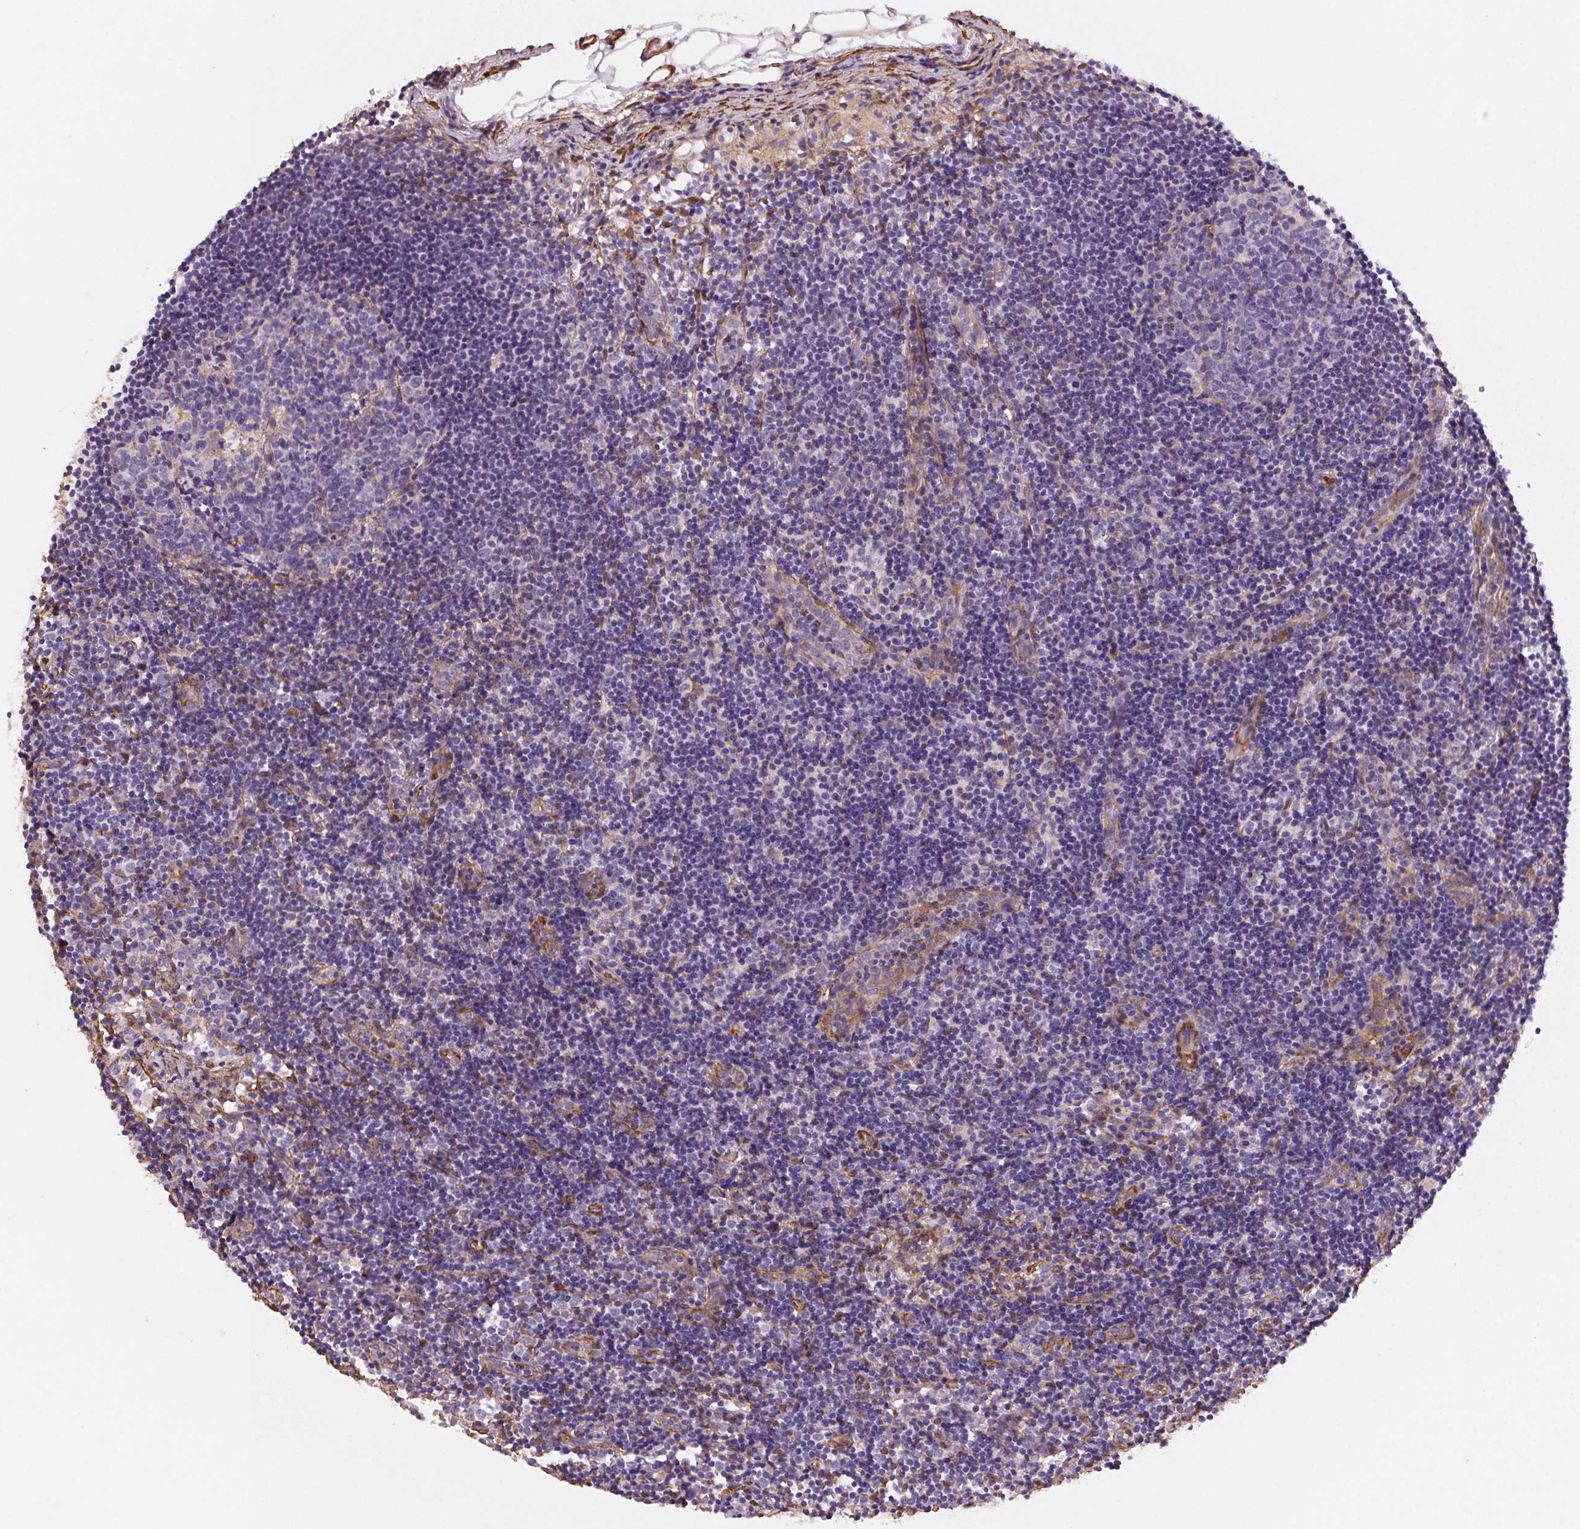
{"staining": {"intensity": "negative", "quantity": "none", "location": "none"}, "tissue": "lymph node", "cell_type": "Germinal center cells", "image_type": "normal", "snomed": [{"axis": "morphology", "description": "Normal tissue, NOS"}, {"axis": "topography", "description": "Lymph node"}], "caption": "This is a photomicrograph of immunohistochemistry staining of unremarkable lymph node, which shows no staining in germinal center cells.", "gene": "GPX8", "patient": {"sex": "female", "age": 41}}